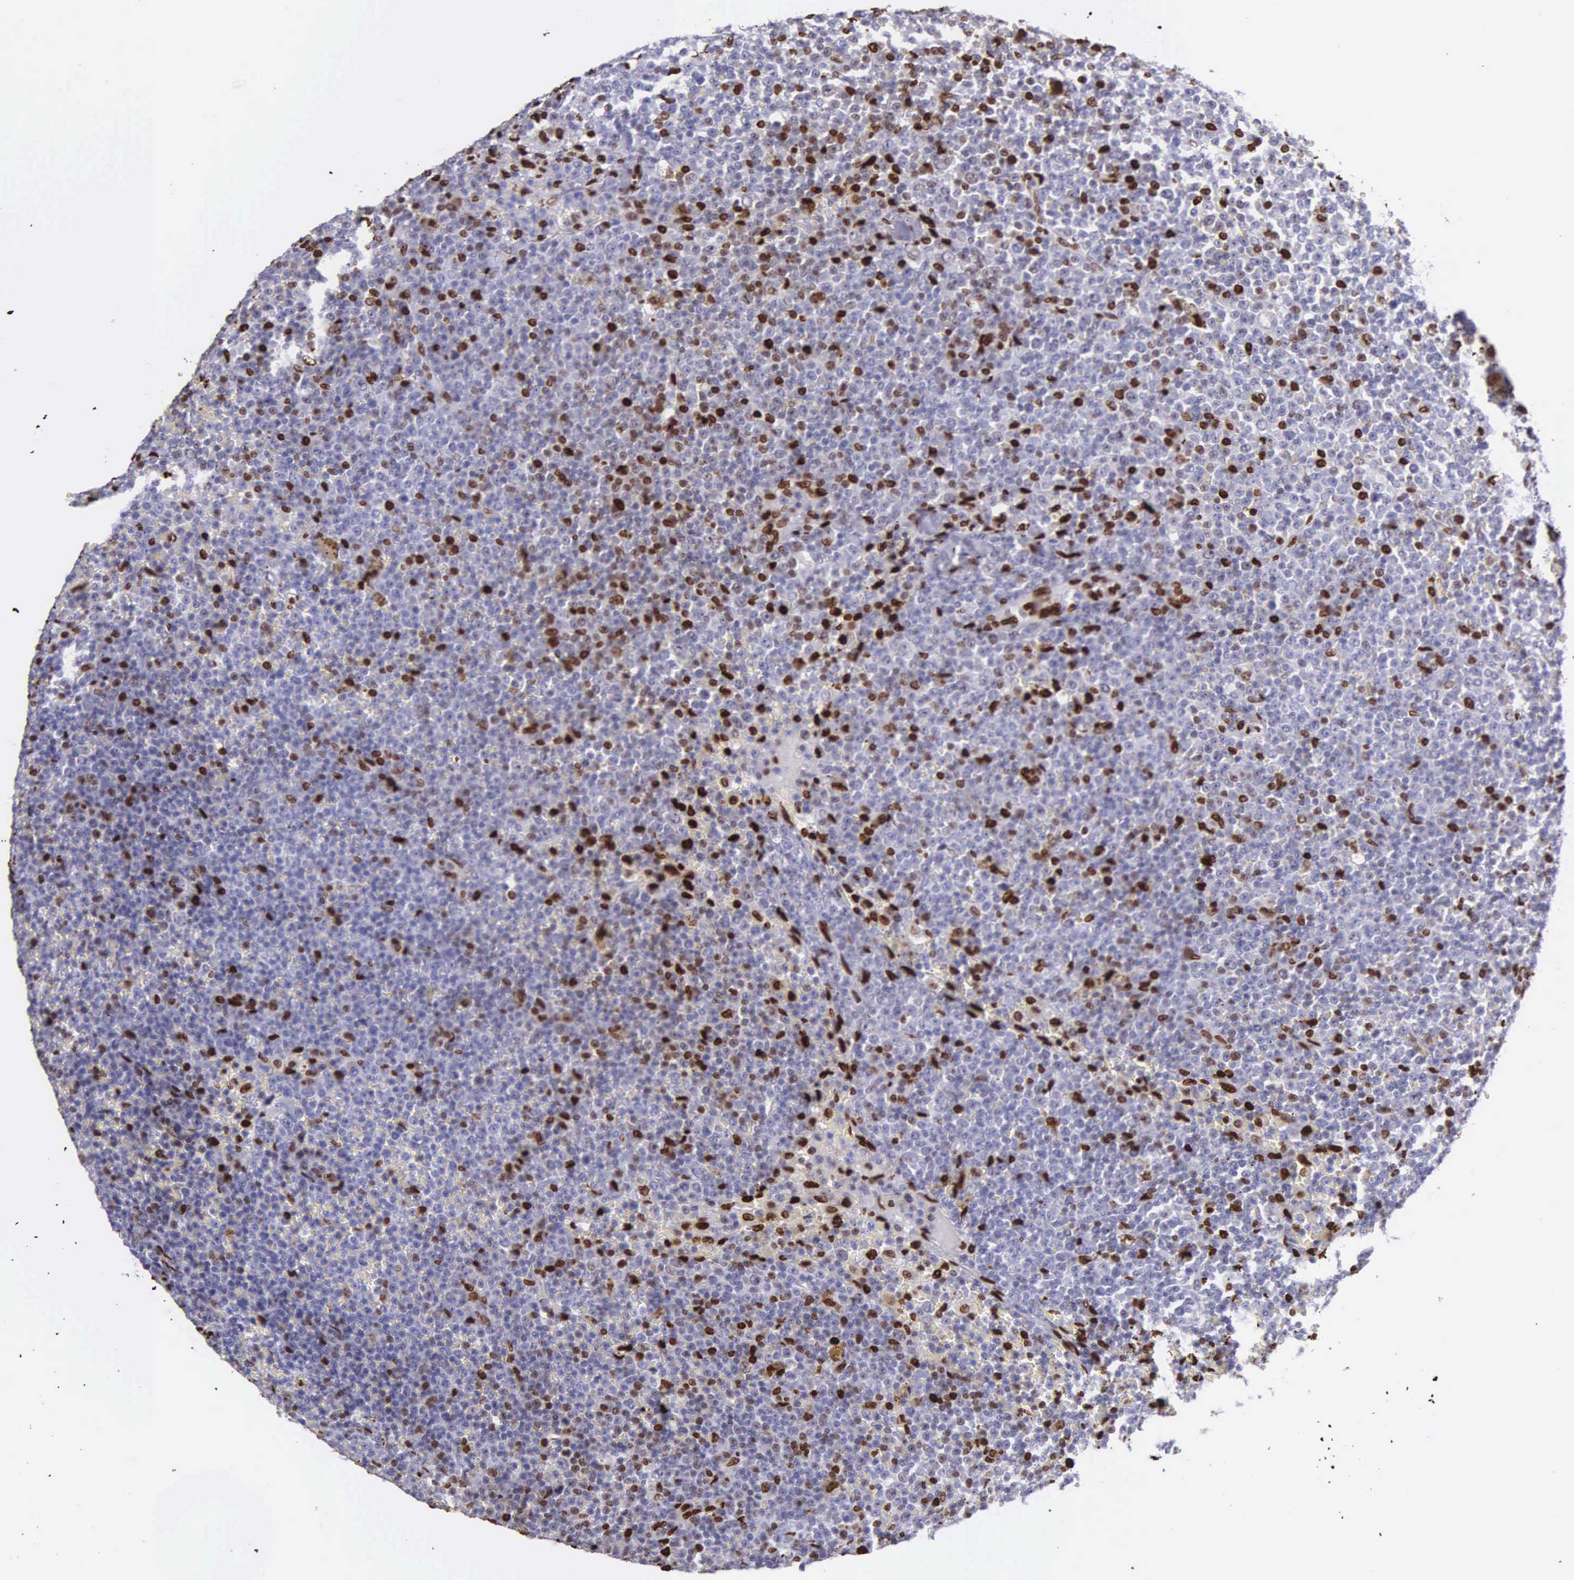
{"staining": {"intensity": "strong", "quantity": "<25%", "location": "nuclear"}, "tissue": "lymphoma", "cell_type": "Tumor cells", "image_type": "cancer", "snomed": [{"axis": "morphology", "description": "Malignant lymphoma, non-Hodgkin's type, Low grade"}, {"axis": "topography", "description": "Lymph node"}], "caption": "An image of human malignant lymphoma, non-Hodgkin's type (low-grade) stained for a protein demonstrates strong nuclear brown staining in tumor cells. (DAB (3,3'-diaminobenzidine) = brown stain, brightfield microscopy at high magnification).", "gene": "H1-0", "patient": {"sex": "male", "age": 50}}